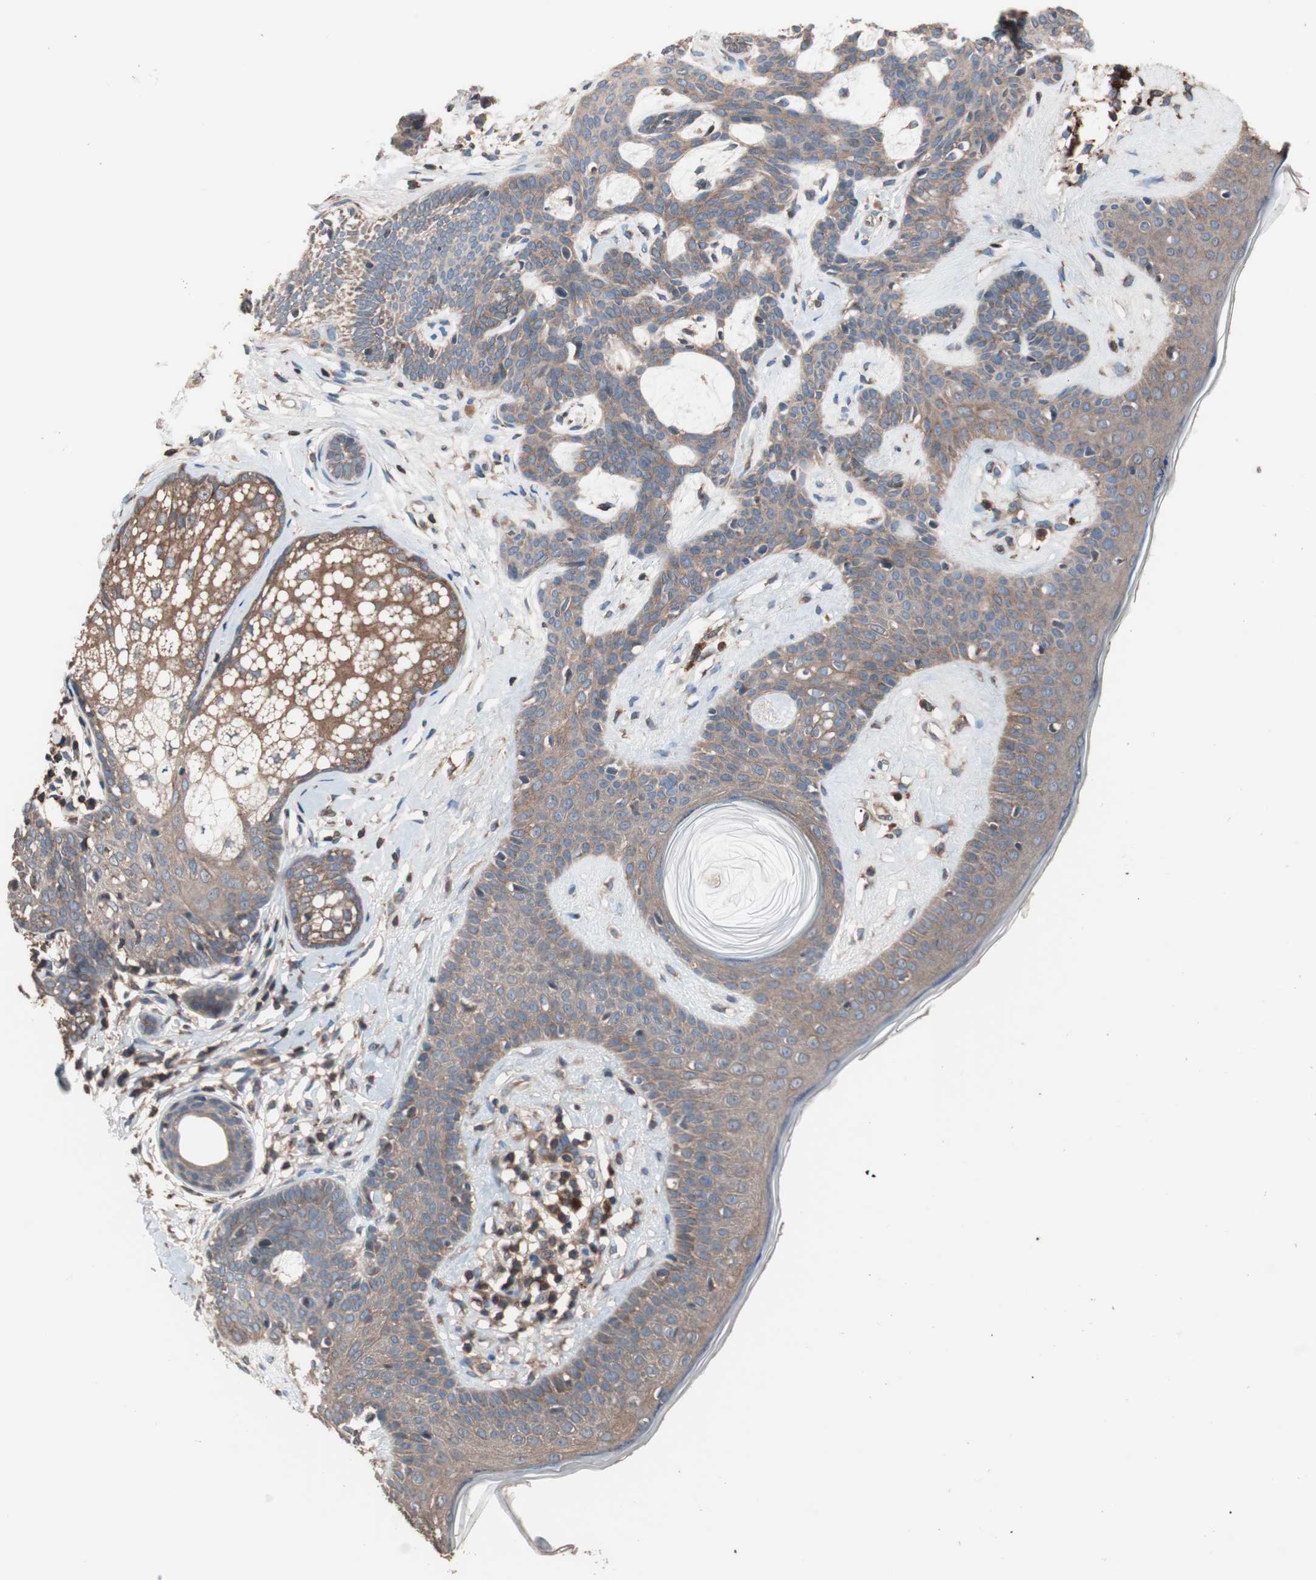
{"staining": {"intensity": "moderate", "quantity": ">75%", "location": "cytoplasmic/membranous"}, "tissue": "skin cancer", "cell_type": "Tumor cells", "image_type": "cancer", "snomed": [{"axis": "morphology", "description": "Developmental malformation"}, {"axis": "morphology", "description": "Basal cell carcinoma"}, {"axis": "topography", "description": "Skin"}], "caption": "A photomicrograph showing moderate cytoplasmic/membranous staining in about >75% of tumor cells in skin basal cell carcinoma, as visualized by brown immunohistochemical staining.", "gene": "GLYCTK", "patient": {"sex": "female", "age": 62}}